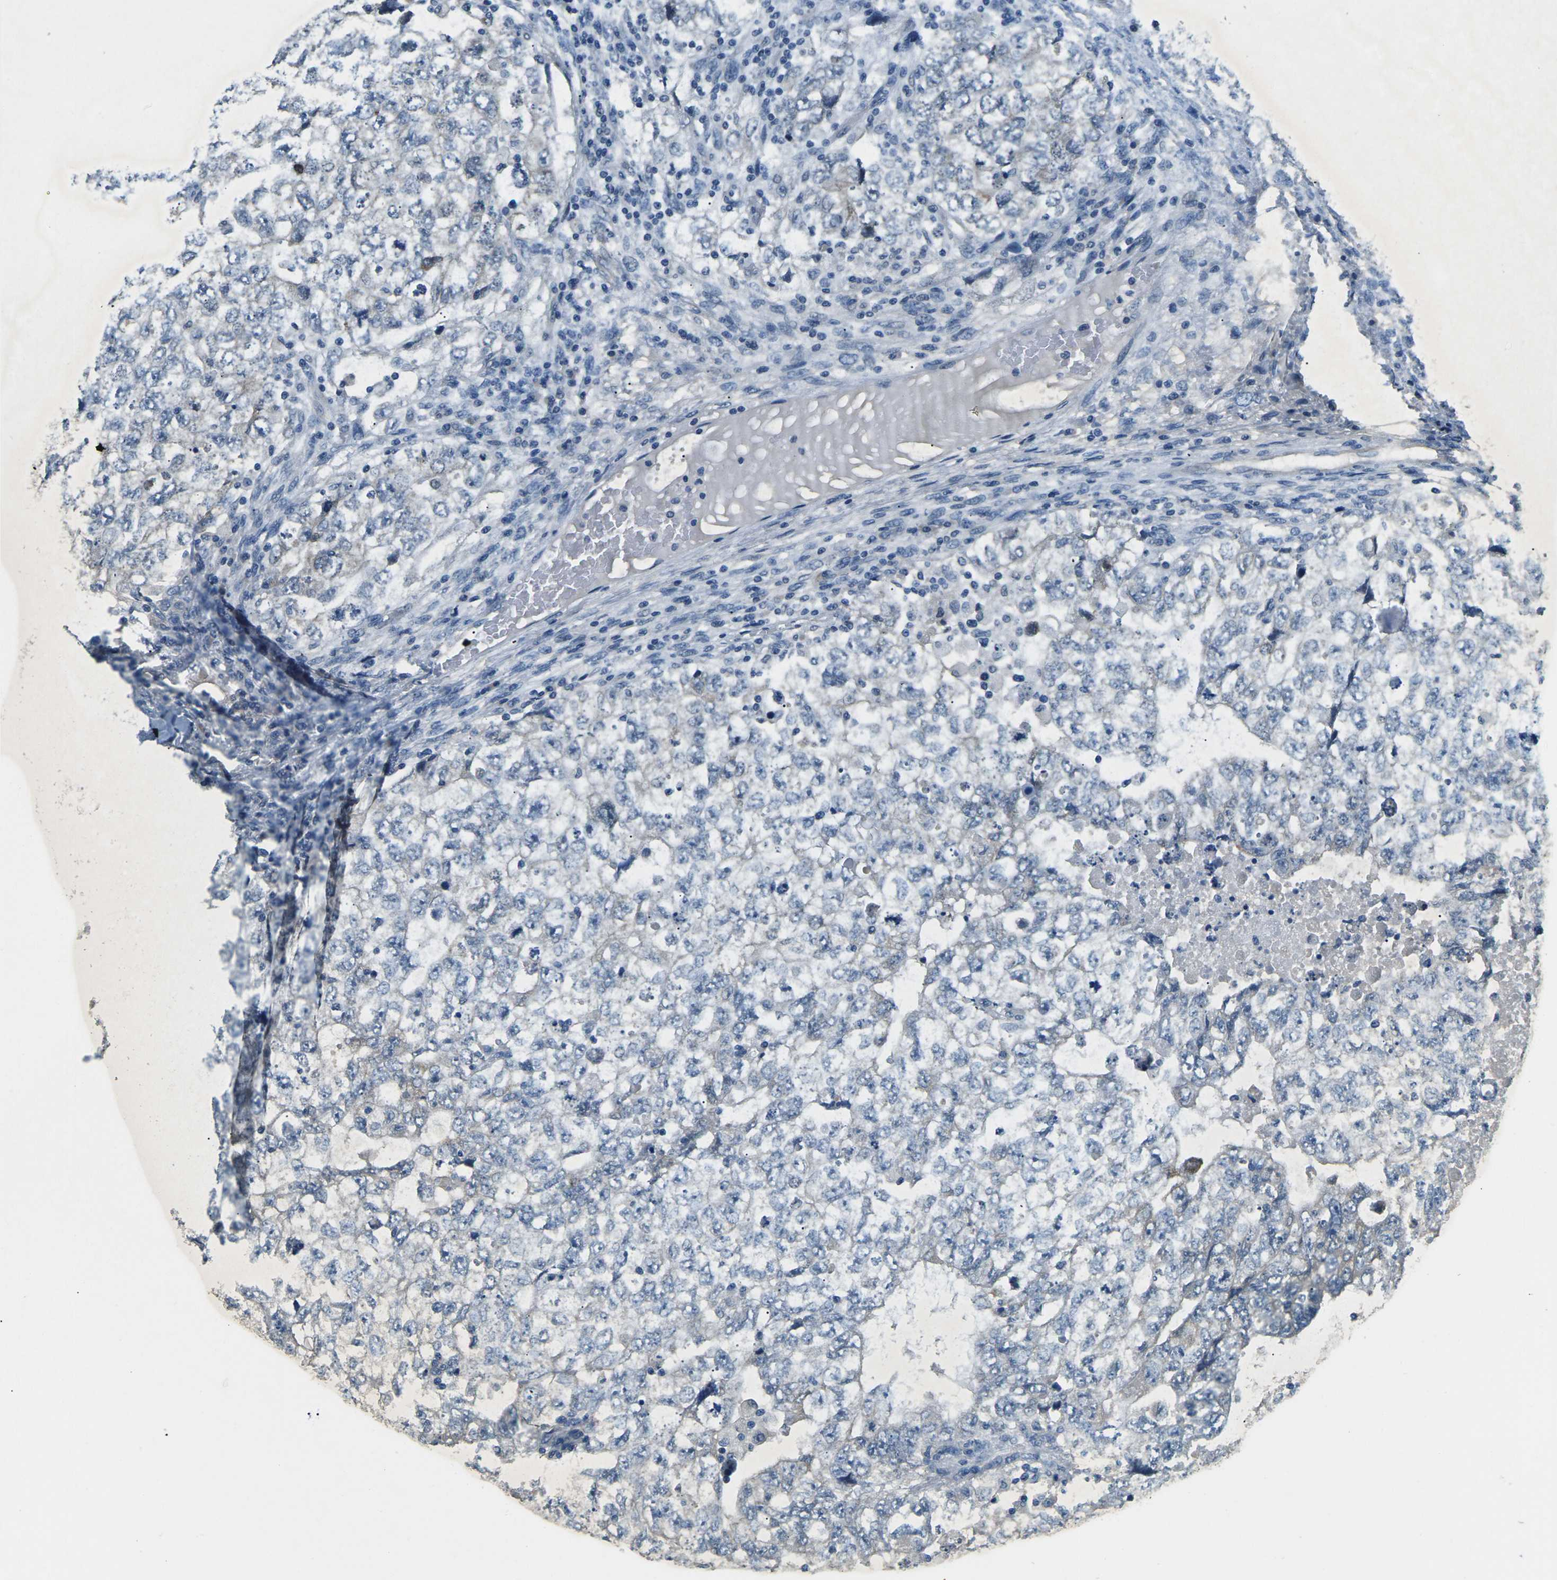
{"staining": {"intensity": "negative", "quantity": "none", "location": "none"}, "tissue": "testis cancer", "cell_type": "Tumor cells", "image_type": "cancer", "snomed": [{"axis": "morphology", "description": "Carcinoma, Embryonal, NOS"}, {"axis": "topography", "description": "Testis"}], "caption": "This is an IHC histopathology image of human testis embryonal carcinoma. There is no staining in tumor cells.", "gene": "CTNND1", "patient": {"sex": "male", "age": 36}}